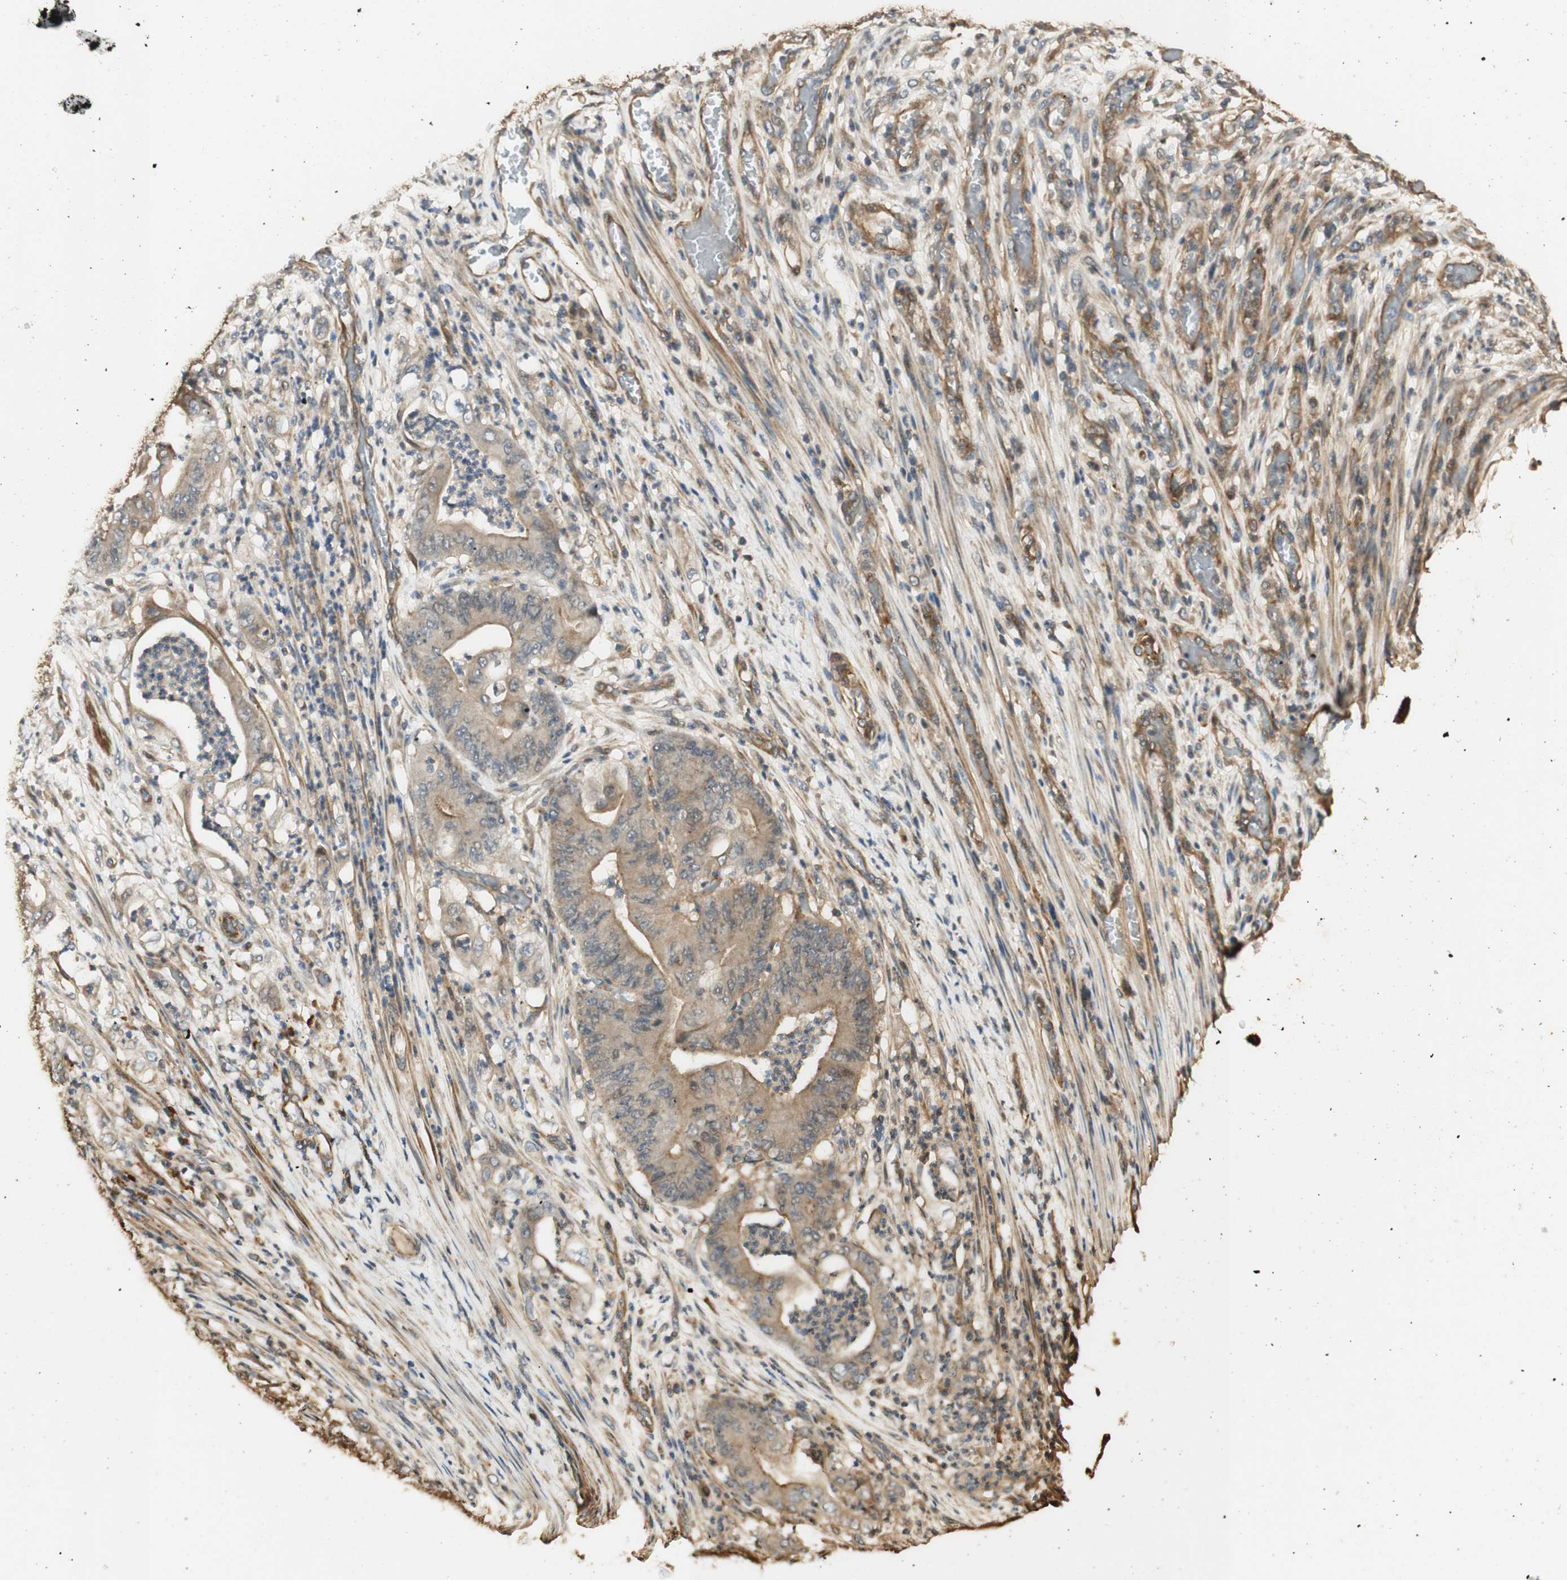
{"staining": {"intensity": "moderate", "quantity": "25%-75%", "location": "cytoplasmic/membranous"}, "tissue": "stomach cancer", "cell_type": "Tumor cells", "image_type": "cancer", "snomed": [{"axis": "morphology", "description": "Adenocarcinoma, NOS"}, {"axis": "topography", "description": "Stomach"}], "caption": "Stomach cancer (adenocarcinoma) stained for a protein displays moderate cytoplasmic/membranous positivity in tumor cells.", "gene": "AGER", "patient": {"sex": "female", "age": 73}}